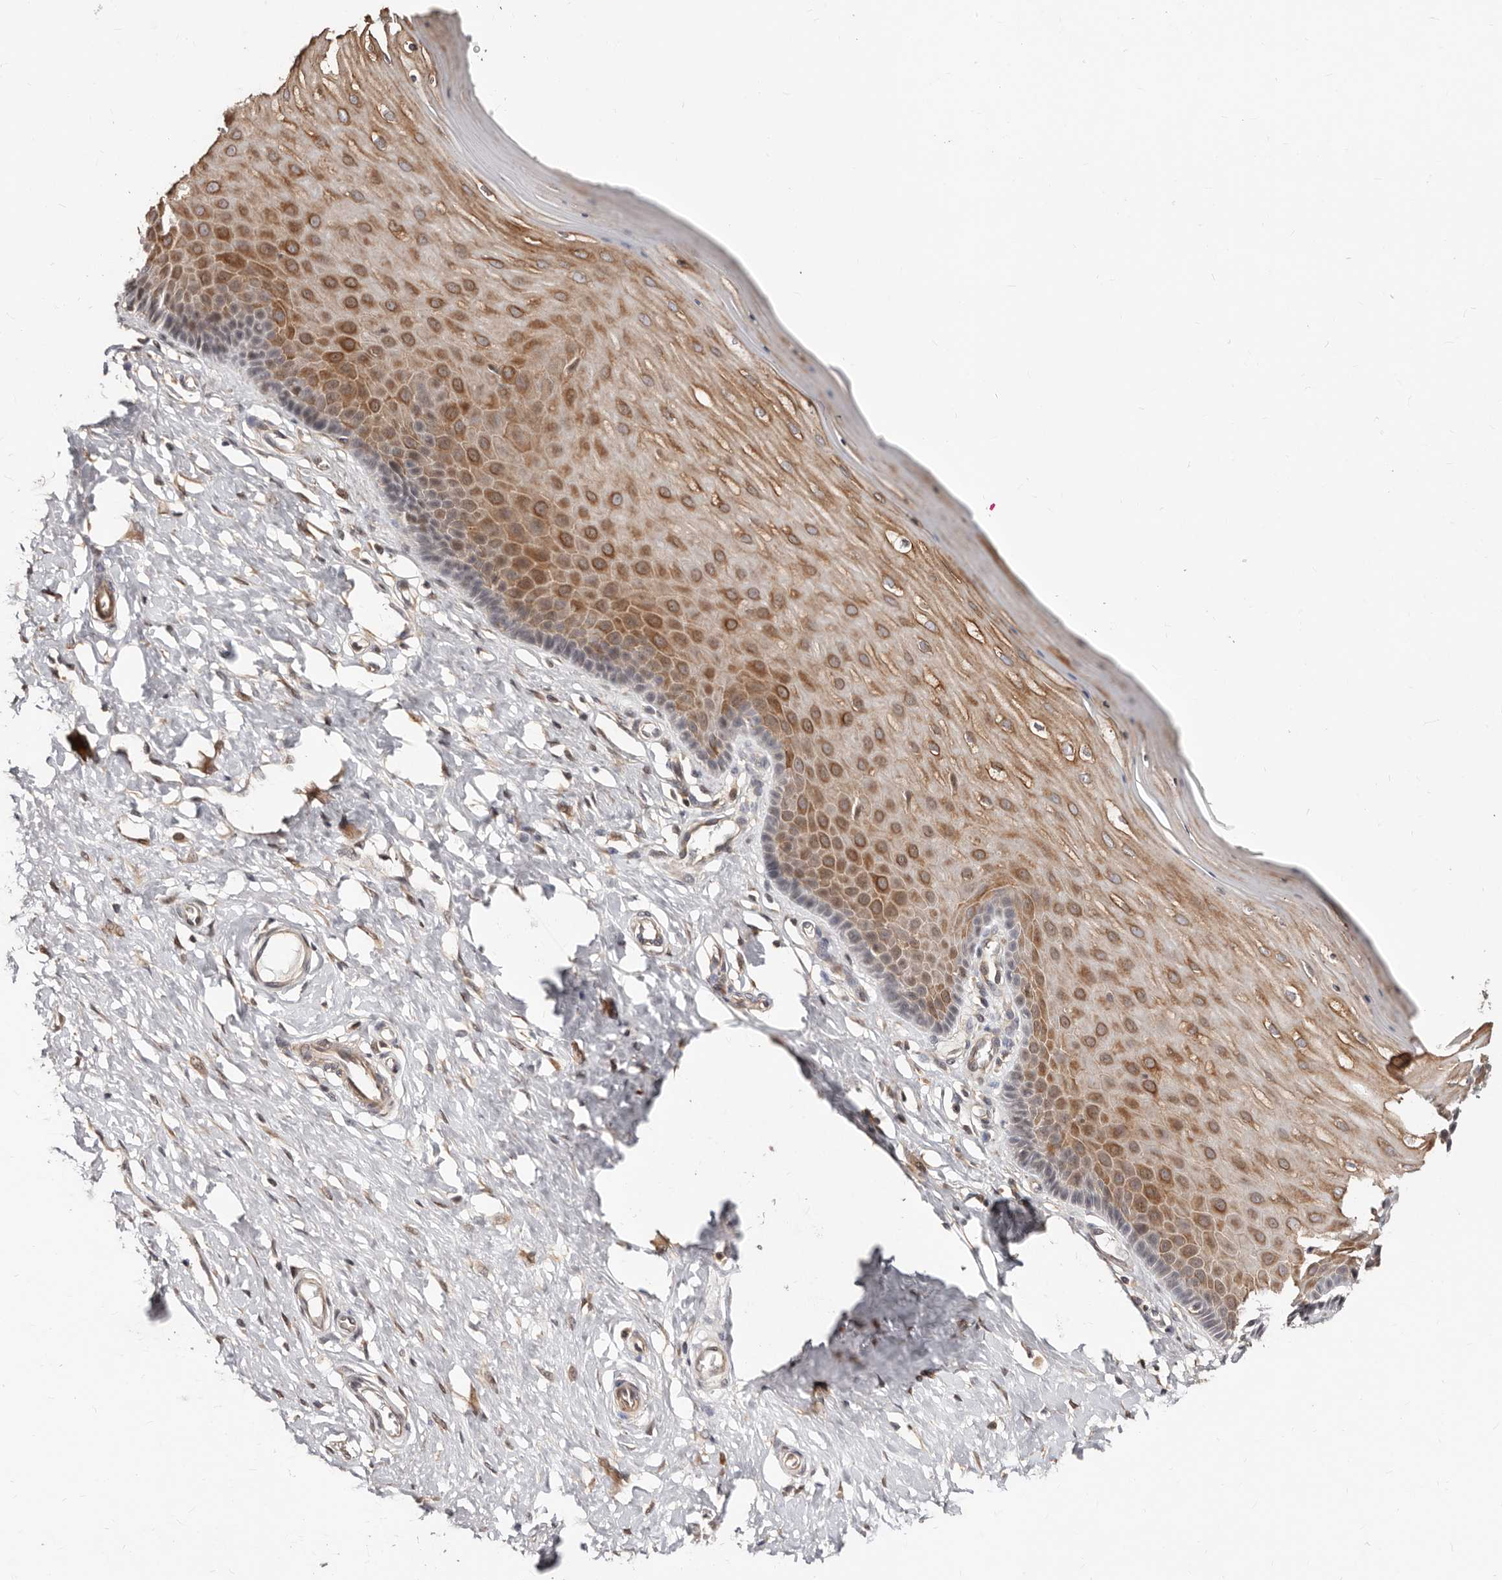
{"staining": {"intensity": "weak", "quantity": "<25%", "location": "cytoplasmic/membranous"}, "tissue": "cervix", "cell_type": "Glandular cells", "image_type": "normal", "snomed": [{"axis": "morphology", "description": "Normal tissue, NOS"}, {"axis": "topography", "description": "Cervix"}], "caption": "A photomicrograph of cervix stained for a protein exhibits no brown staining in glandular cells. (Stains: DAB immunohistochemistry with hematoxylin counter stain, Microscopy: brightfield microscopy at high magnification).", "gene": "APOL6", "patient": {"sex": "female", "age": 55}}